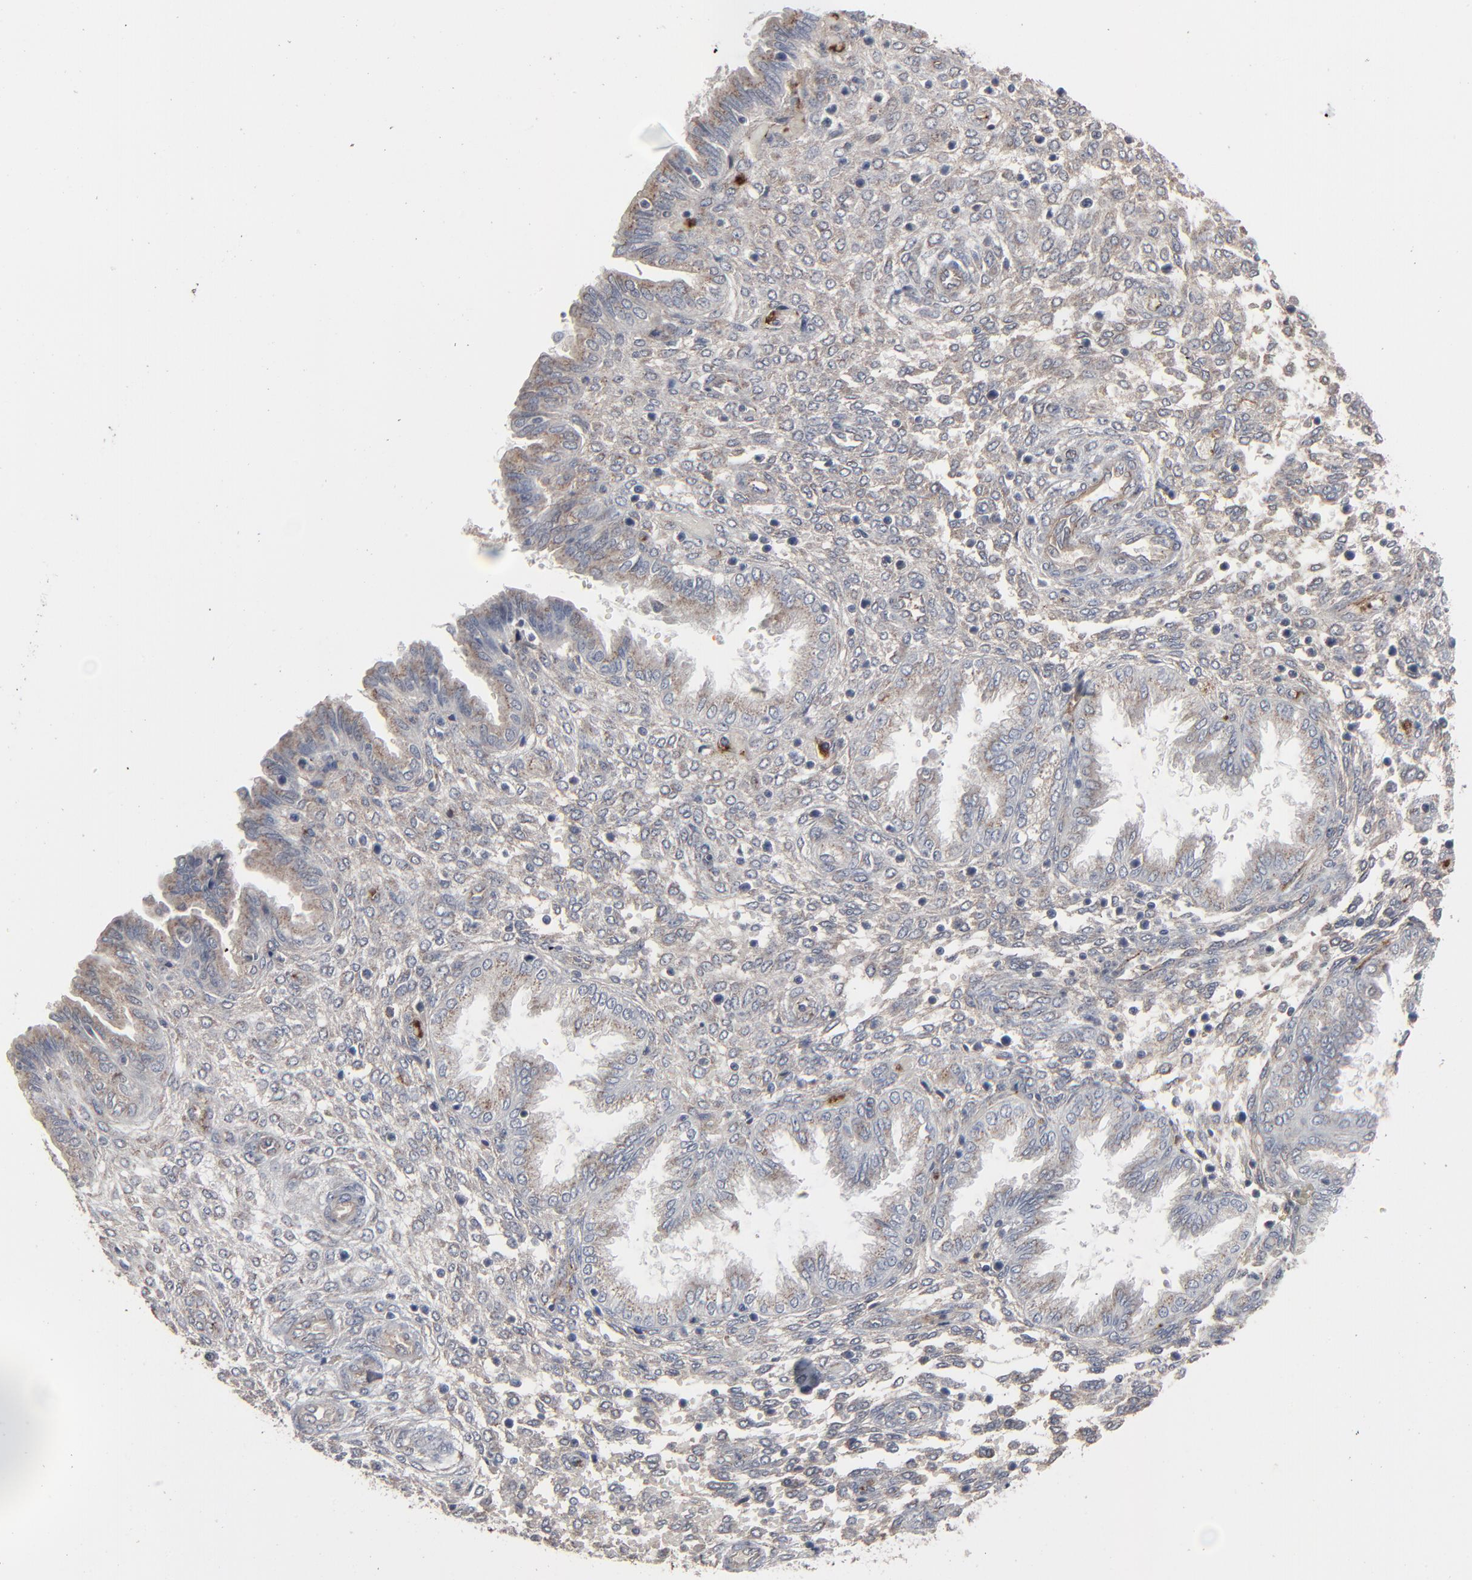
{"staining": {"intensity": "negative", "quantity": "none", "location": "none"}, "tissue": "endometrium", "cell_type": "Cells in endometrial stroma", "image_type": "normal", "snomed": [{"axis": "morphology", "description": "Normal tissue, NOS"}, {"axis": "topography", "description": "Endometrium"}], "caption": "This is an IHC histopathology image of unremarkable human endometrium. There is no expression in cells in endometrial stroma.", "gene": "JAM3", "patient": {"sex": "female", "age": 33}}